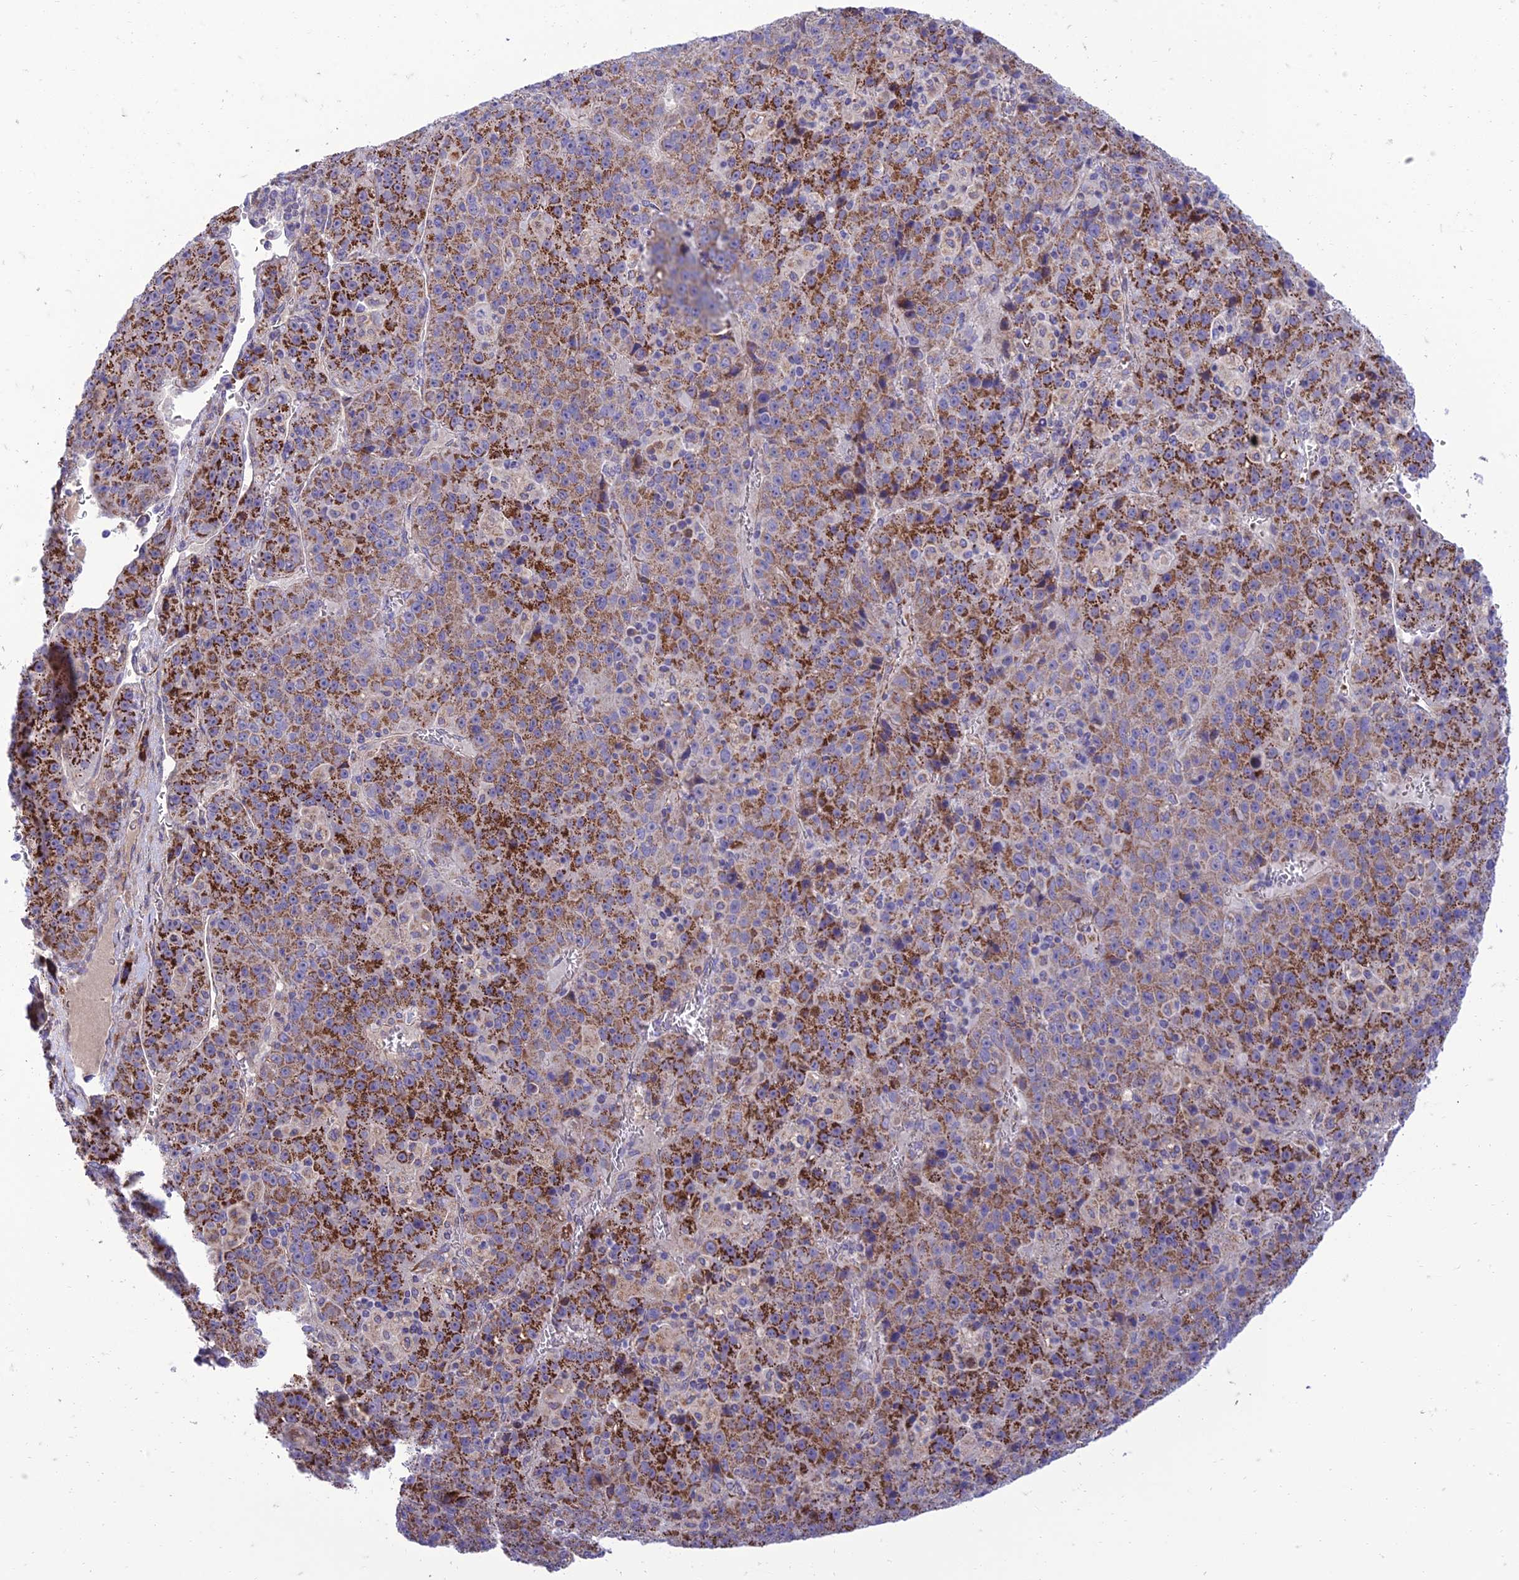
{"staining": {"intensity": "strong", "quantity": ">75%", "location": "cytoplasmic/membranous"}, "tissue": "liver cancer", "cell_type": "Tumor cells", "image_type": "cancer", "snomed": [{"axis": "morphology", "description": "Carcinoma, Hepatocellular, NOS"}, {"axis": "topography", "description": "Liver"}], "caption": "Immunohistochemical staining of liver cancer (hepatocellular carcinoma) displays high levels of strong cytoplasmic/membranous protein positivity in about >75% of tumor cells.", "gene": "SEL1L3", "patient": {"sex": "female", "age": 53}}